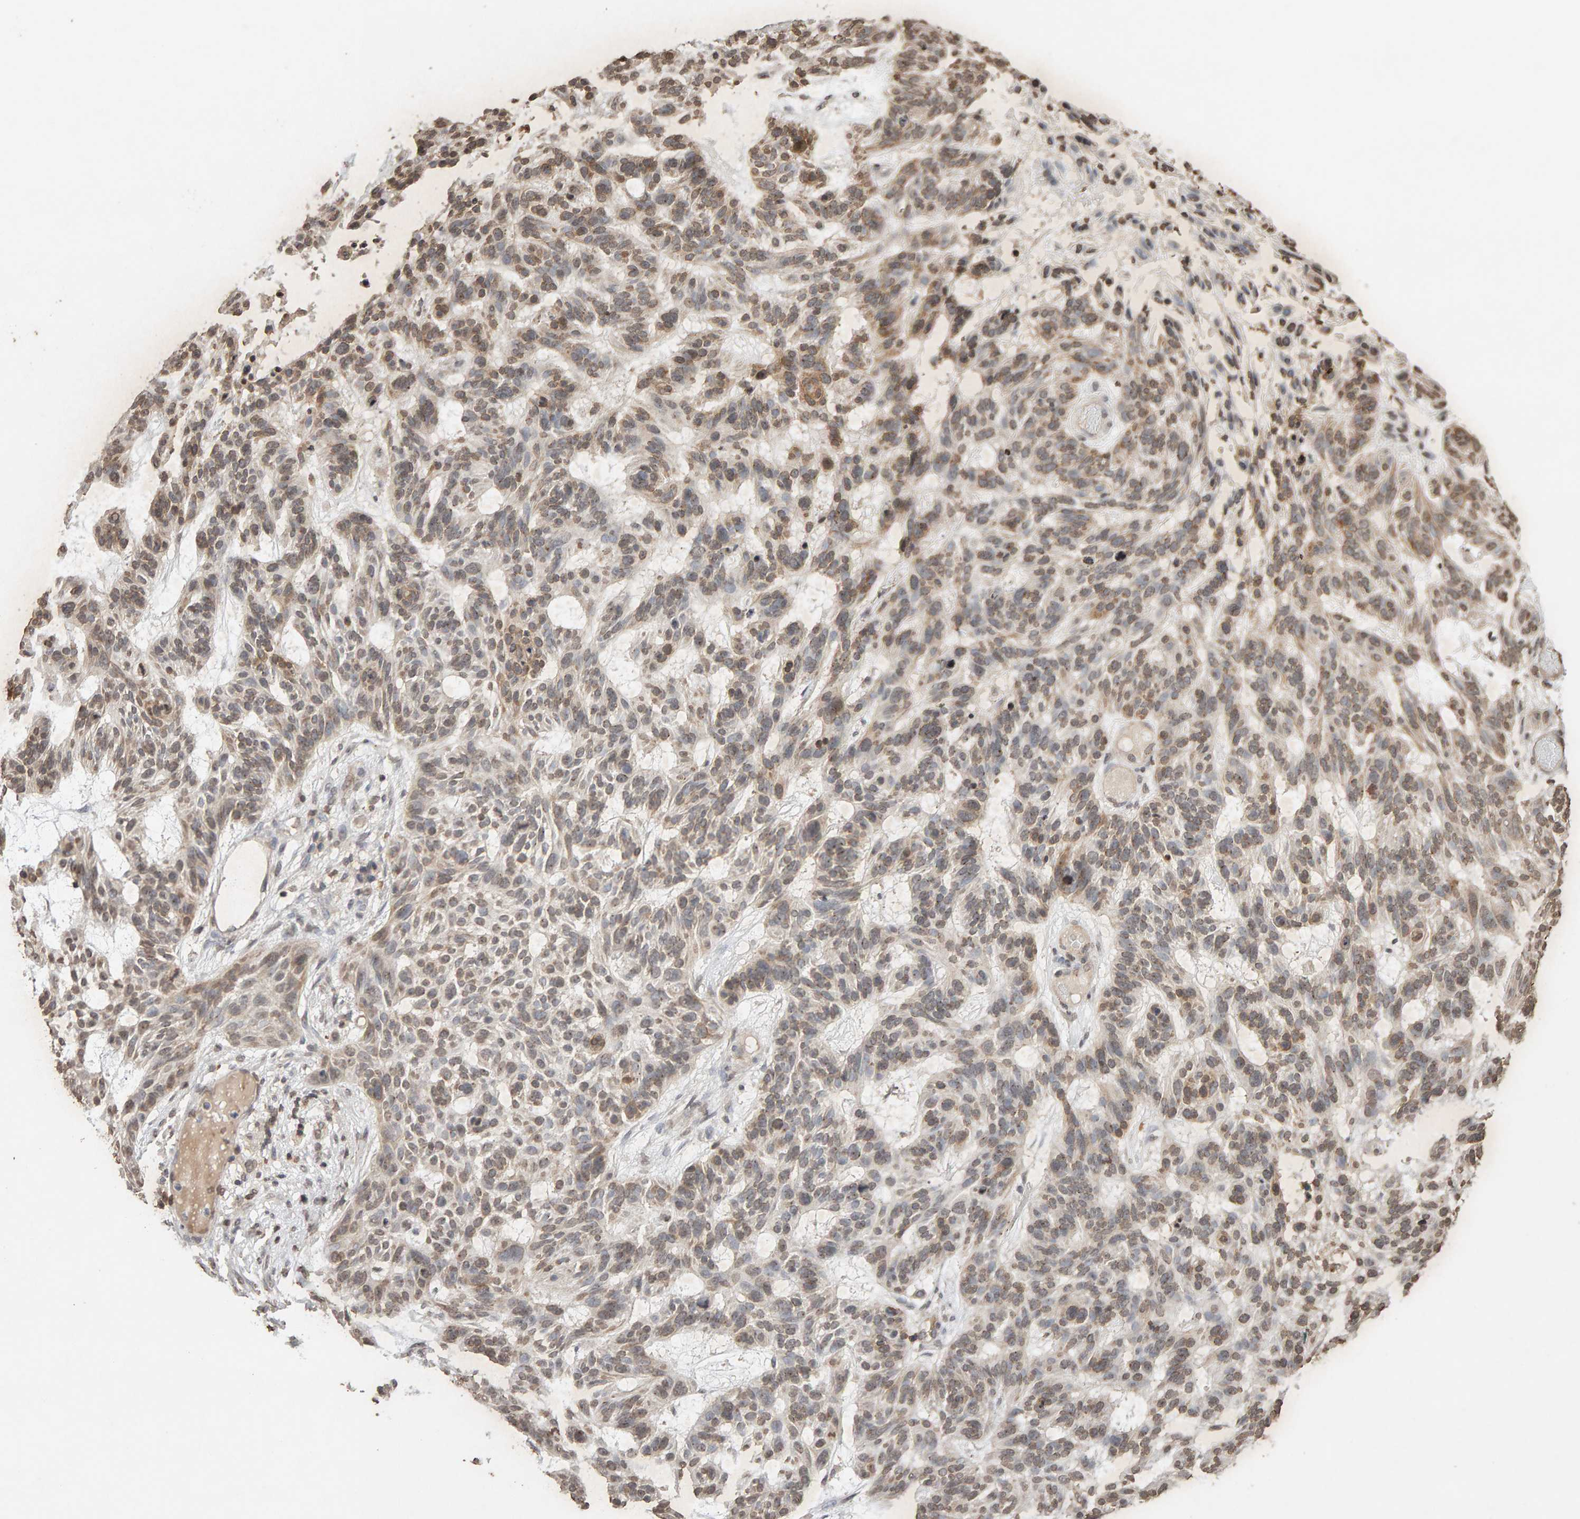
{"staining": {"intensity": "weak", "quantity": ">75%", "location": "nuclear"}, "tissue": "skin cancer", "cell_type": "Tumor cells", "image_type": "cancer", "snomed": [{"axis": "morphology", "description": "Basal cell carcinoma"}, {"axis": "topography", "description": "Skin"}], "caption": "Skin cancer (basal cell carcinoma) stained with a brown dye reveals weak nuclear positive staining in approximately >75% of tumor cells.", "gene": "DNAJB5", "patient": {"sex": "male", "age": 85}}